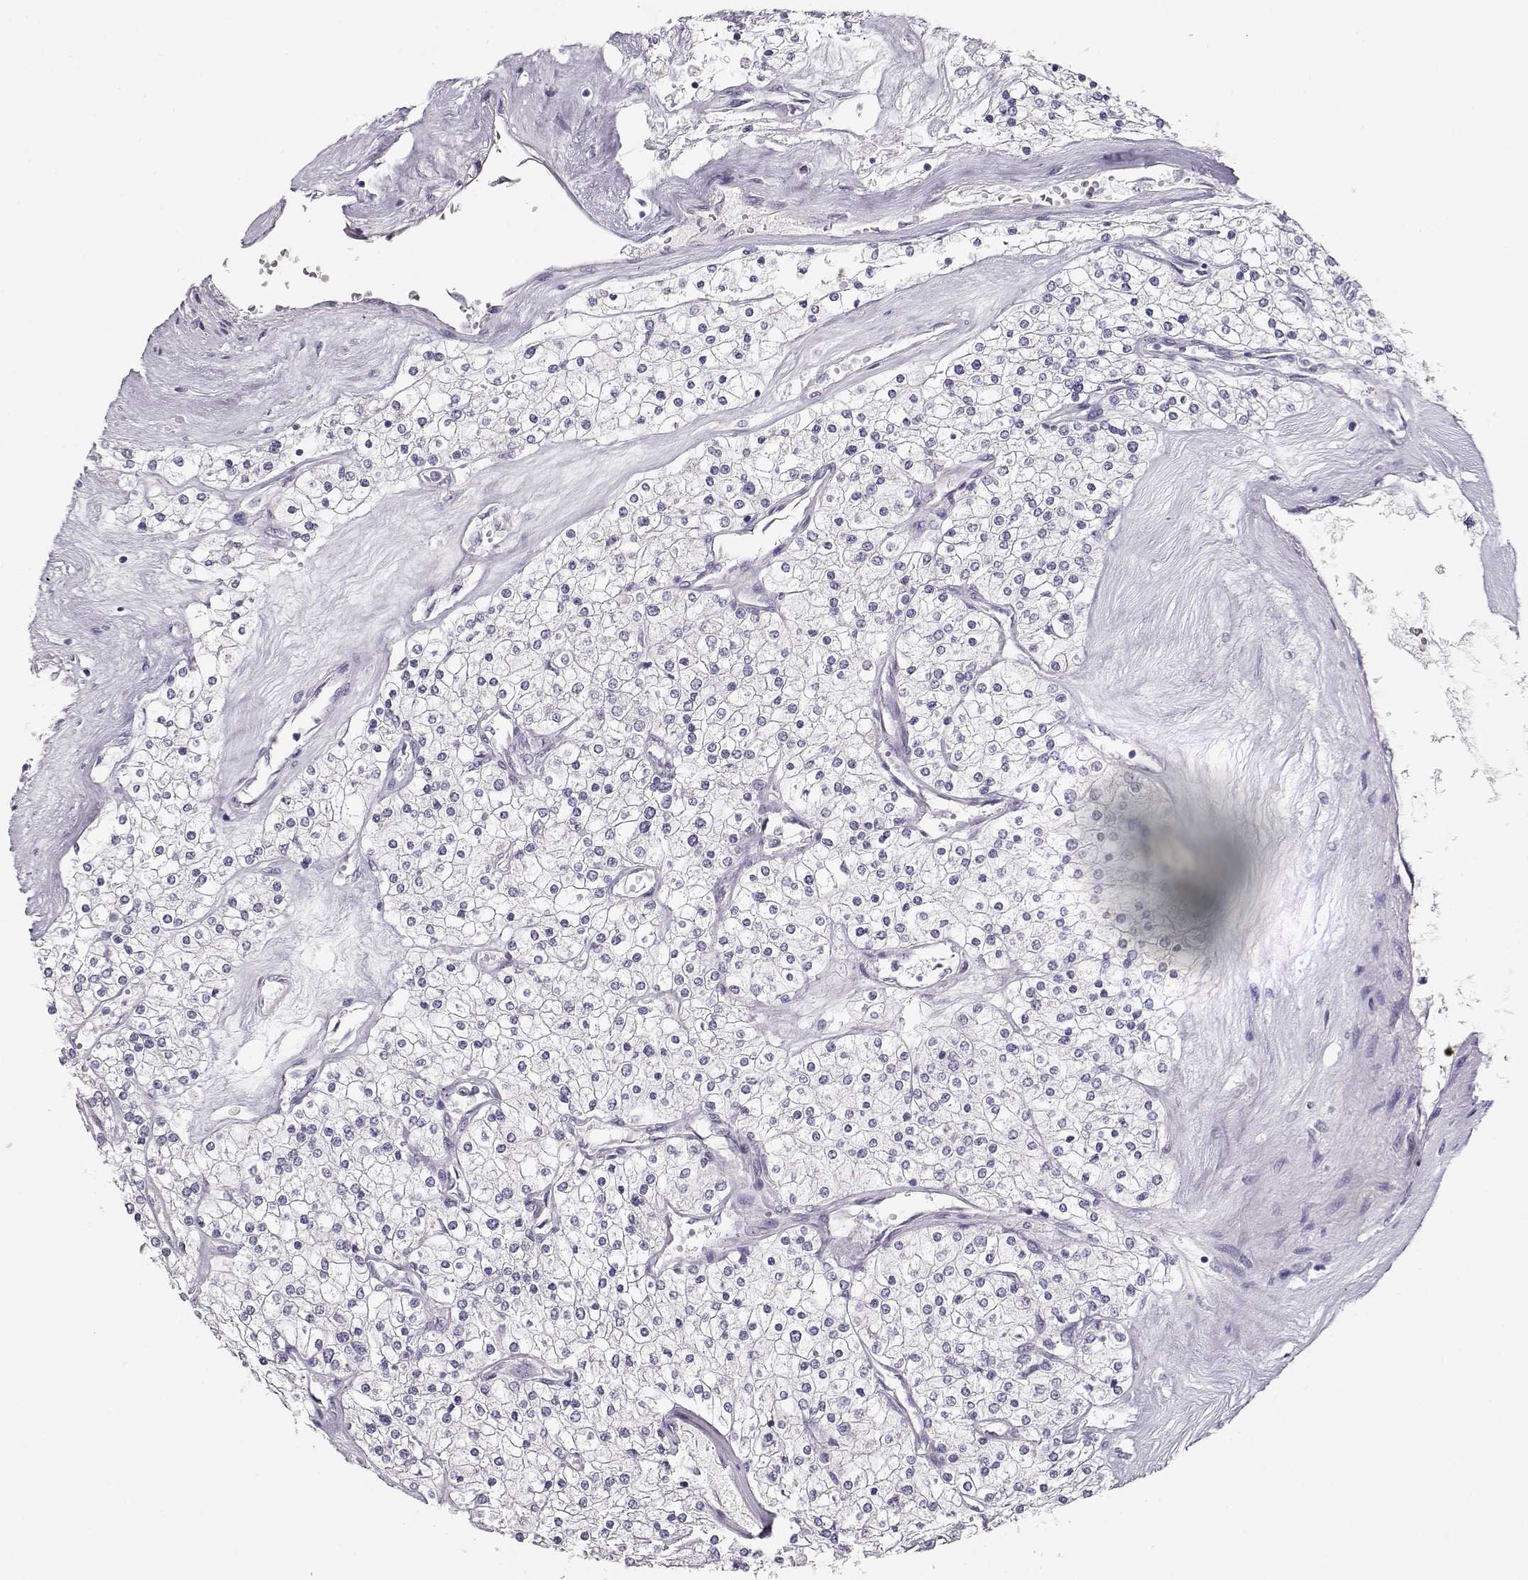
{"staining": {"intensity": "negative", "quantity": "none", "location": "none"}, "tissue": "renal cancer", "cell_type": "Tumor cells", "image_type": "cancer", "snomed": [{"axis": "morphology", "description": "Adenocarcinoma, NOS"}, {"axis": "topography", "description": "Kidney"}], "caption": "This is an immunohistochemistry histopathology image of human renal cancer (adenocarcinoma). There is no positivity in tumor cells.", "gene": "MAGEC1", "patient": {"sex": "male", "age": 80}}